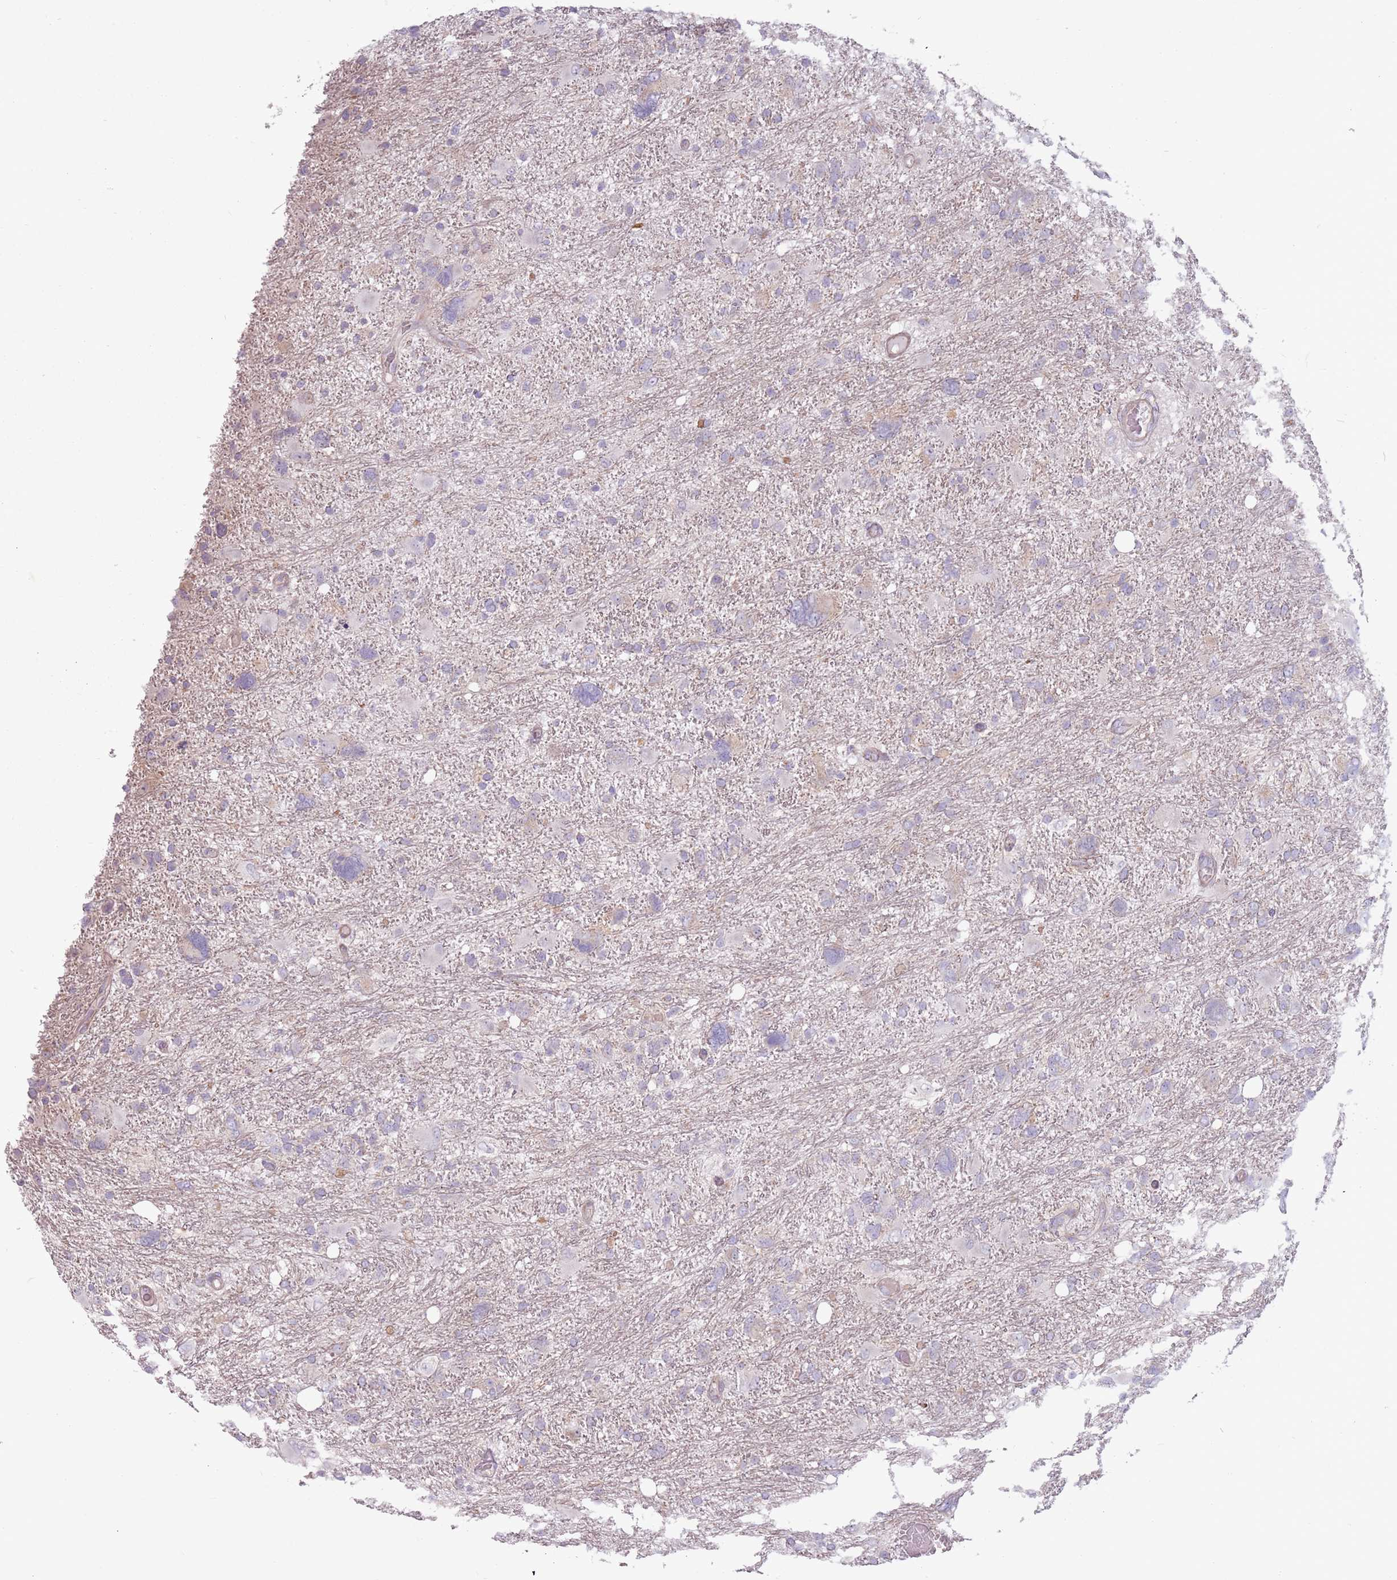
{"staining": {"intensity": "negative", "quantity": "none", "location": "none"}, "tissue": "glioma", "cell_type": "Tumor cells", "image_type": "cancer", "snomed": [{"axis": "morphology", "description": "Glioma, malignant, High grade"}, {"axis": "topography", "description": "Brain"}], "caption": "Tumor cells are negative for brown protein staining in malignant glioma (high-grade).", "gene": "CCDC150", "patient": {"sex": "male", "age": 61}}